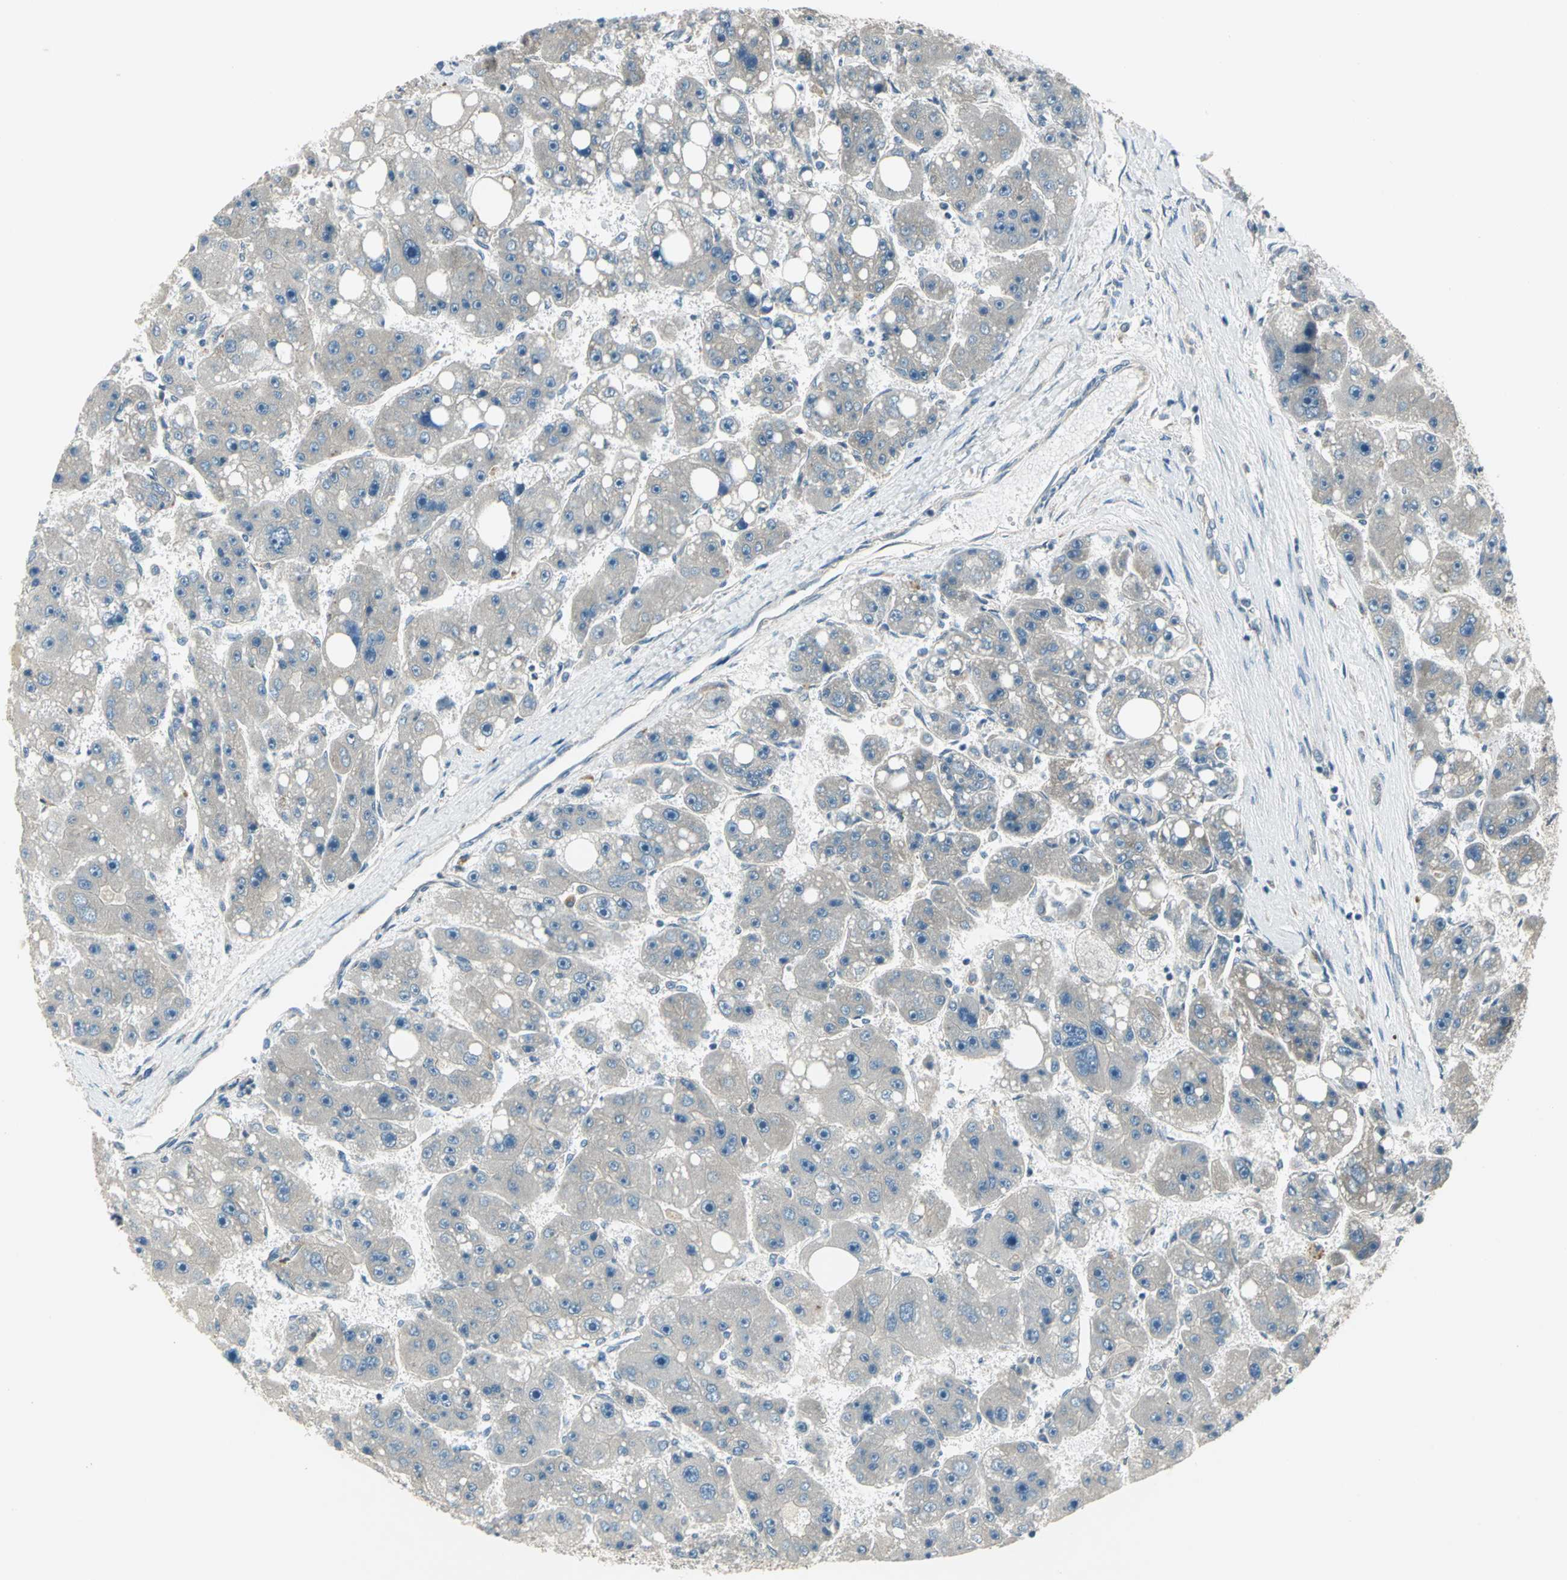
{"staining": {"intensity": "negative", "quantity": "none", "location": "none"}, "tissue": "liver cancer", "cell_type": "Tumor cells", "image_type": "cancer", "snomed": [{"axis": "morphology", "description": "Carcinoma, Hepatocellular, NOS"}, {"axis": "topography", "description": "Liver"}], "caption": "This is a photomicrograph of immunohistochemistry staining of liver cancer (hepatocellular carcinoma), which shows no staining in tumor cells.", "gene": "PRKAA1", "patient": {"sex": "female", "age": 61}}